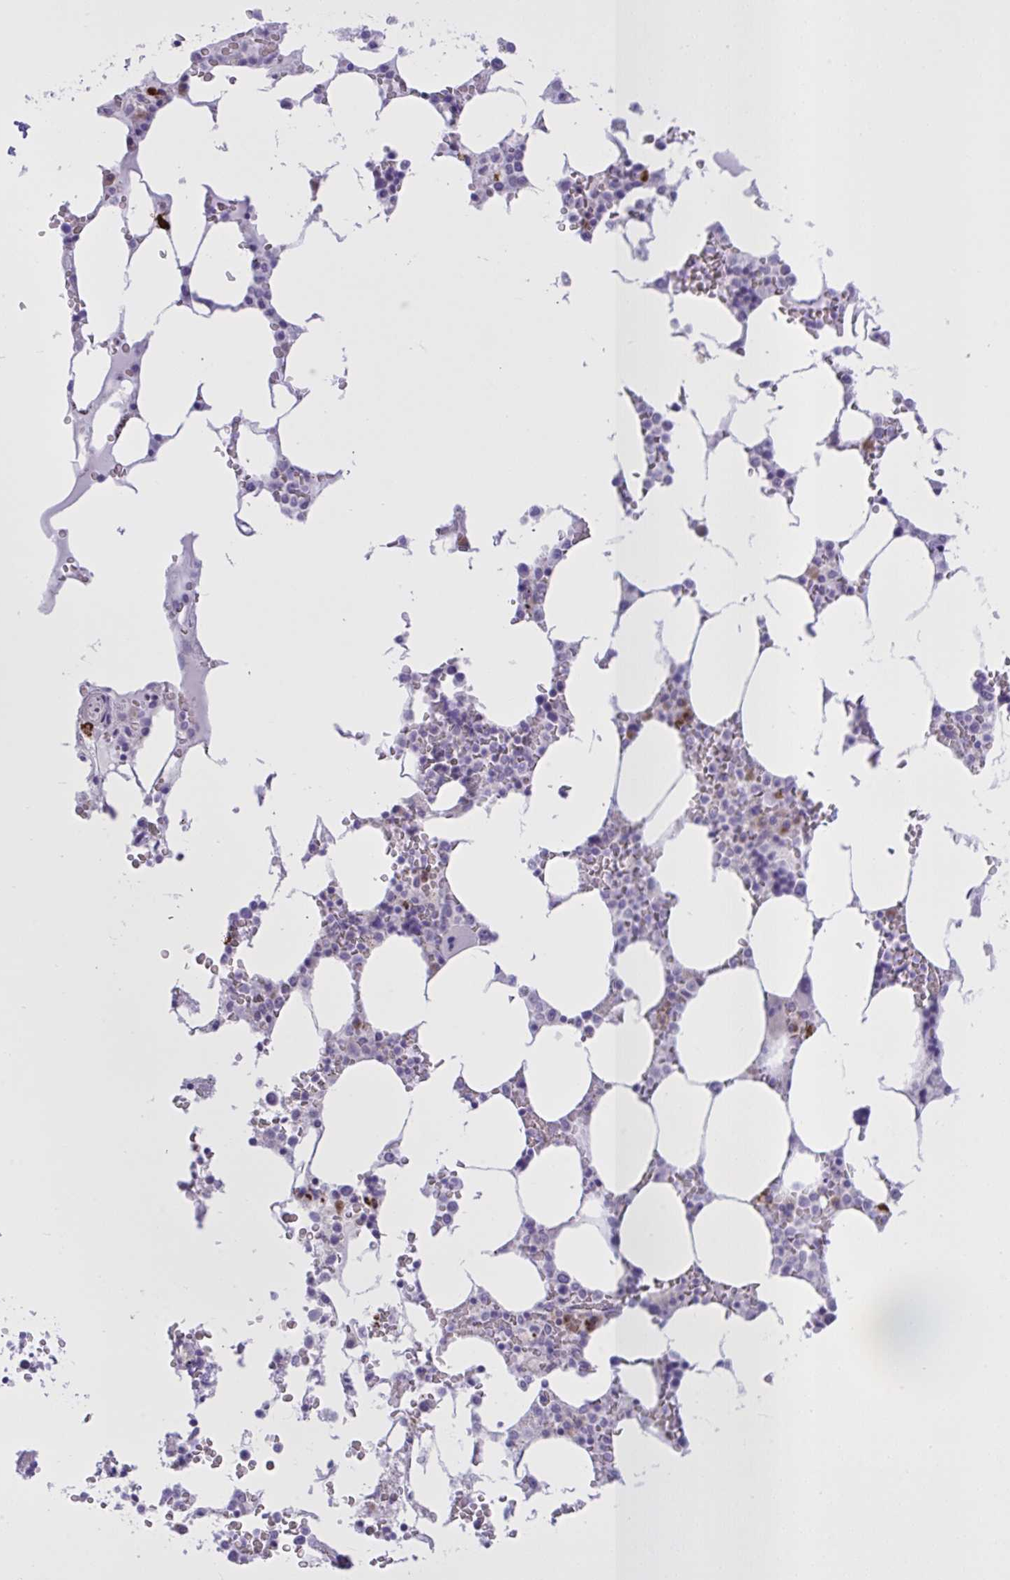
{"staining": {"intensity": "strong", "quantity": "<25%", "location": "cytoplasmic/membranous"}, "tissue": "bone marrow", "cell_type": "Hematopoietic cells", "image_type": "normal", "snomed": [{"axis": "morphology", "description": "Normal tissue, NOS"}, {"axis": "topography", "description": "Bone marrow"}], "caption": "A photomicrograph showing strong cytoplasmic/membranous staining in approximately <25% of hematopoietic cells in unremarkable bone marrow, as visualized by brown immunohistochemical staining.", "gene": "SPAG1", "patient": {"sex": "male", "age": 64}}